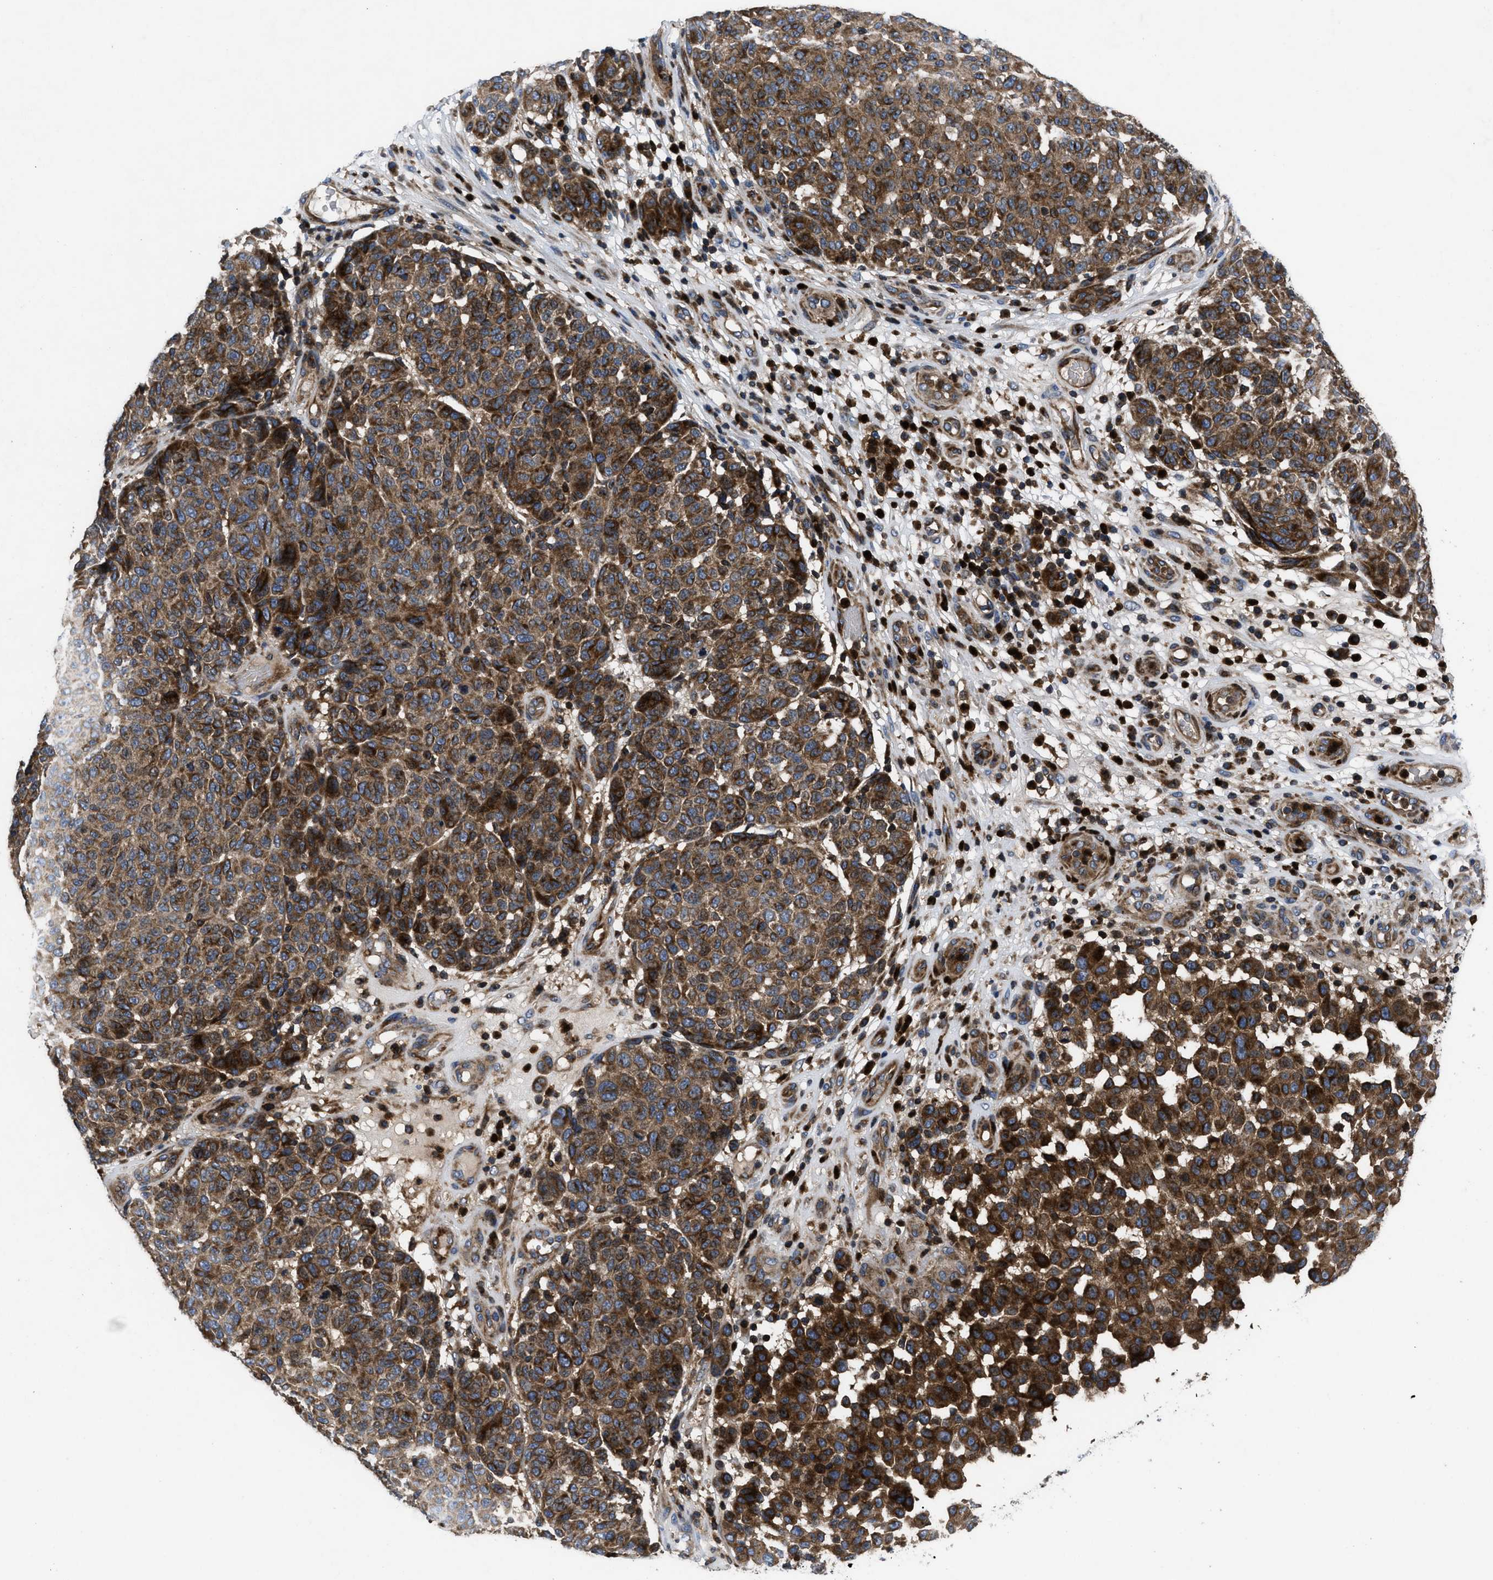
{"staining": {"intensity": "moderate", "quantity": ">75%", "location": "cytoplasmic/membranous"}, "tissue": "melanoma", "cell_type": "Tumor cells", "image_type": "cancer", "snomed": [{"axis": "morphology", "description": "Malignant melanoma, NOS"}, {"axis": "topography", "description": "Skin"}], "caption": "Immunohistochemistry staining of melanoma, which demonstrates medium levels of moderate cytoplasmic/membranous positivity in approximately >75% of tumor cells indicating moderate cytoplasmic/membranous protein staining. The staining was performed using DAB (3,3'-diaminobenzidine) (brown) for protein detection and nuclei were counterstained in hematoxylin (blue).", "gene": "YBEY", "patient": {"sex": "male", "age": 59}}